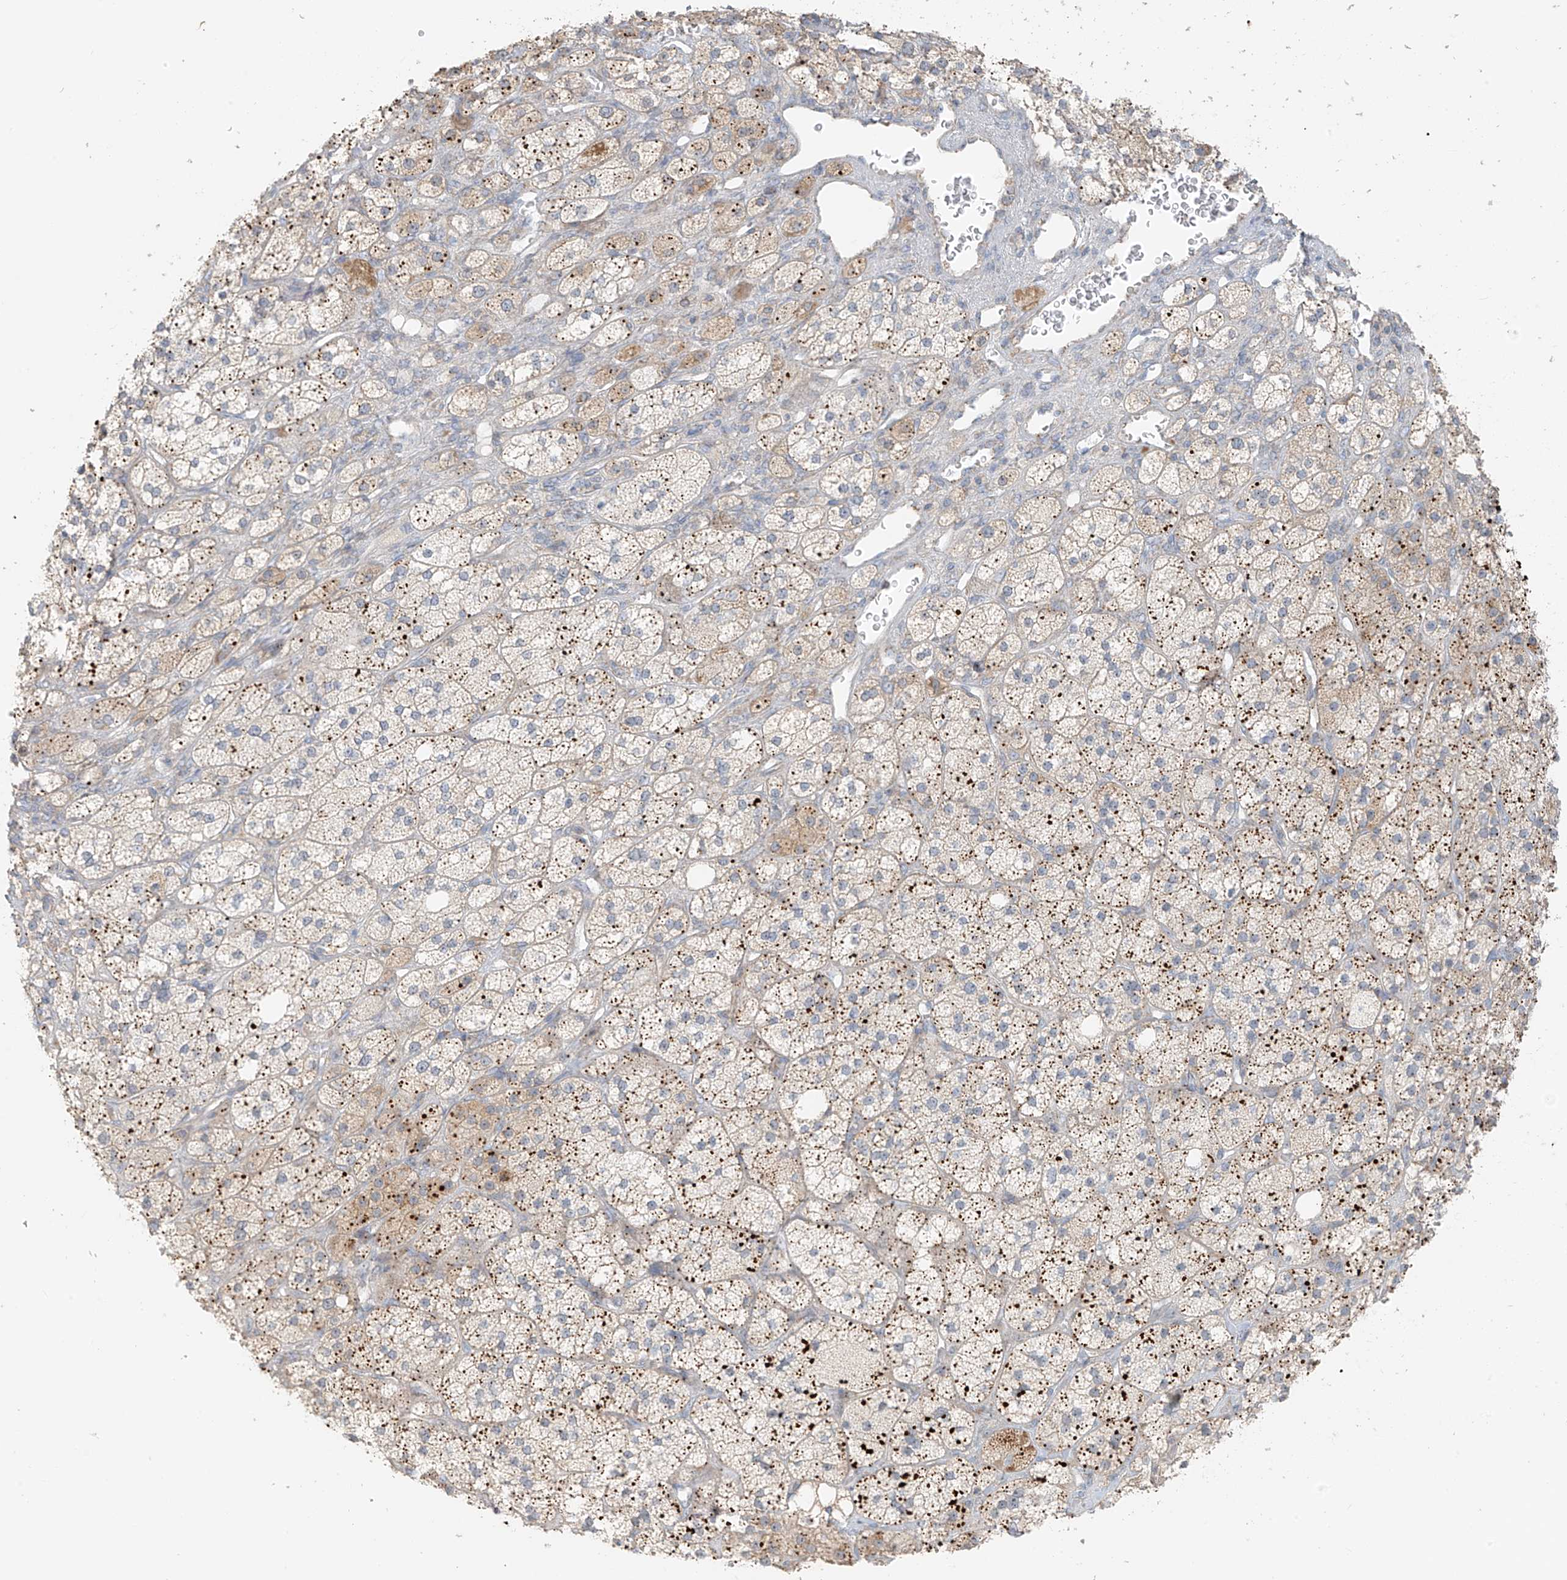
{"staining": {"intensity": "moderate", "quantity": "25%-75%", "location": "cytoplasmic/membranous"}, "tissue": "adrenal gland", "cell_type": "Glandular cells", "image_type": "normal", "snomed": [{"axis": "morphology", "description": "Normal tissue, NOS"}, {"axis": "topography", "description": "Adrenal gland"}], "caption": "High-power microscopy captured an immunohistochemistry (IHC) photomicrograph of benign adrenal gland, revealing moderate cytoplasmic/membranous positivity in about 25%-75% of glandular cells.", "gene": "UST", "patient": {"sex": "male", "age": 61}}